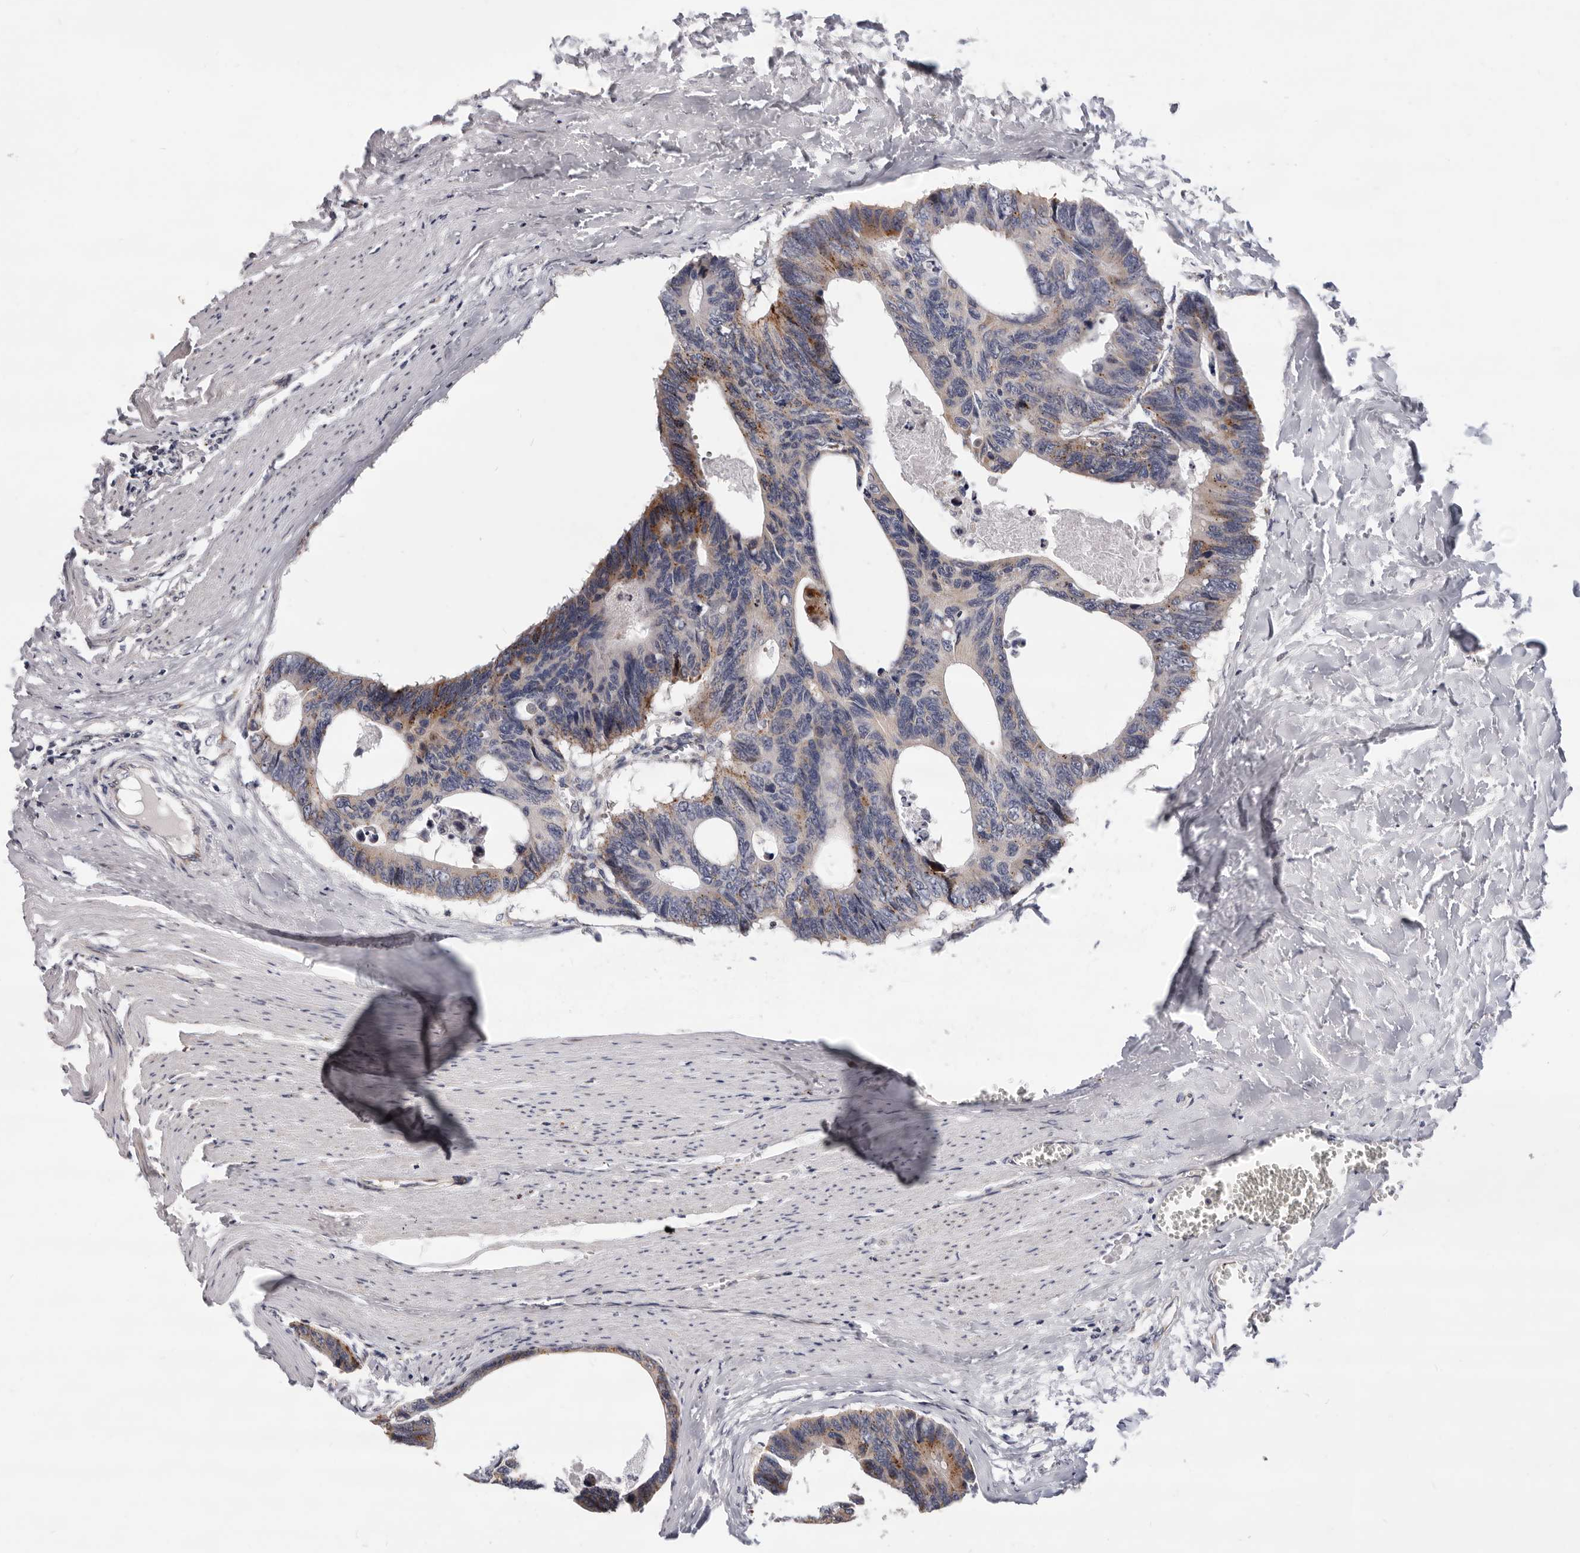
{"staining": {"intensity": "moderate", "quantity": "<25%", "location": "cytoplasmic/membranous"}, "tissue": "colorectal cancer", "cell_type": "Tumor cells", "image_type": "cancer", "snomed": [{"axis": "morphology", "description": "Adenocarcinoma, NOS"}, {"axis": "topography", "description": "Colon"}], "caption": "Human colorectal cancer (adenocarcinoma) stained with a protein marker displays moderate staining in tumor cells.", "gene": "TOR3A", "patient": {"sex": "female", "age": 55}}